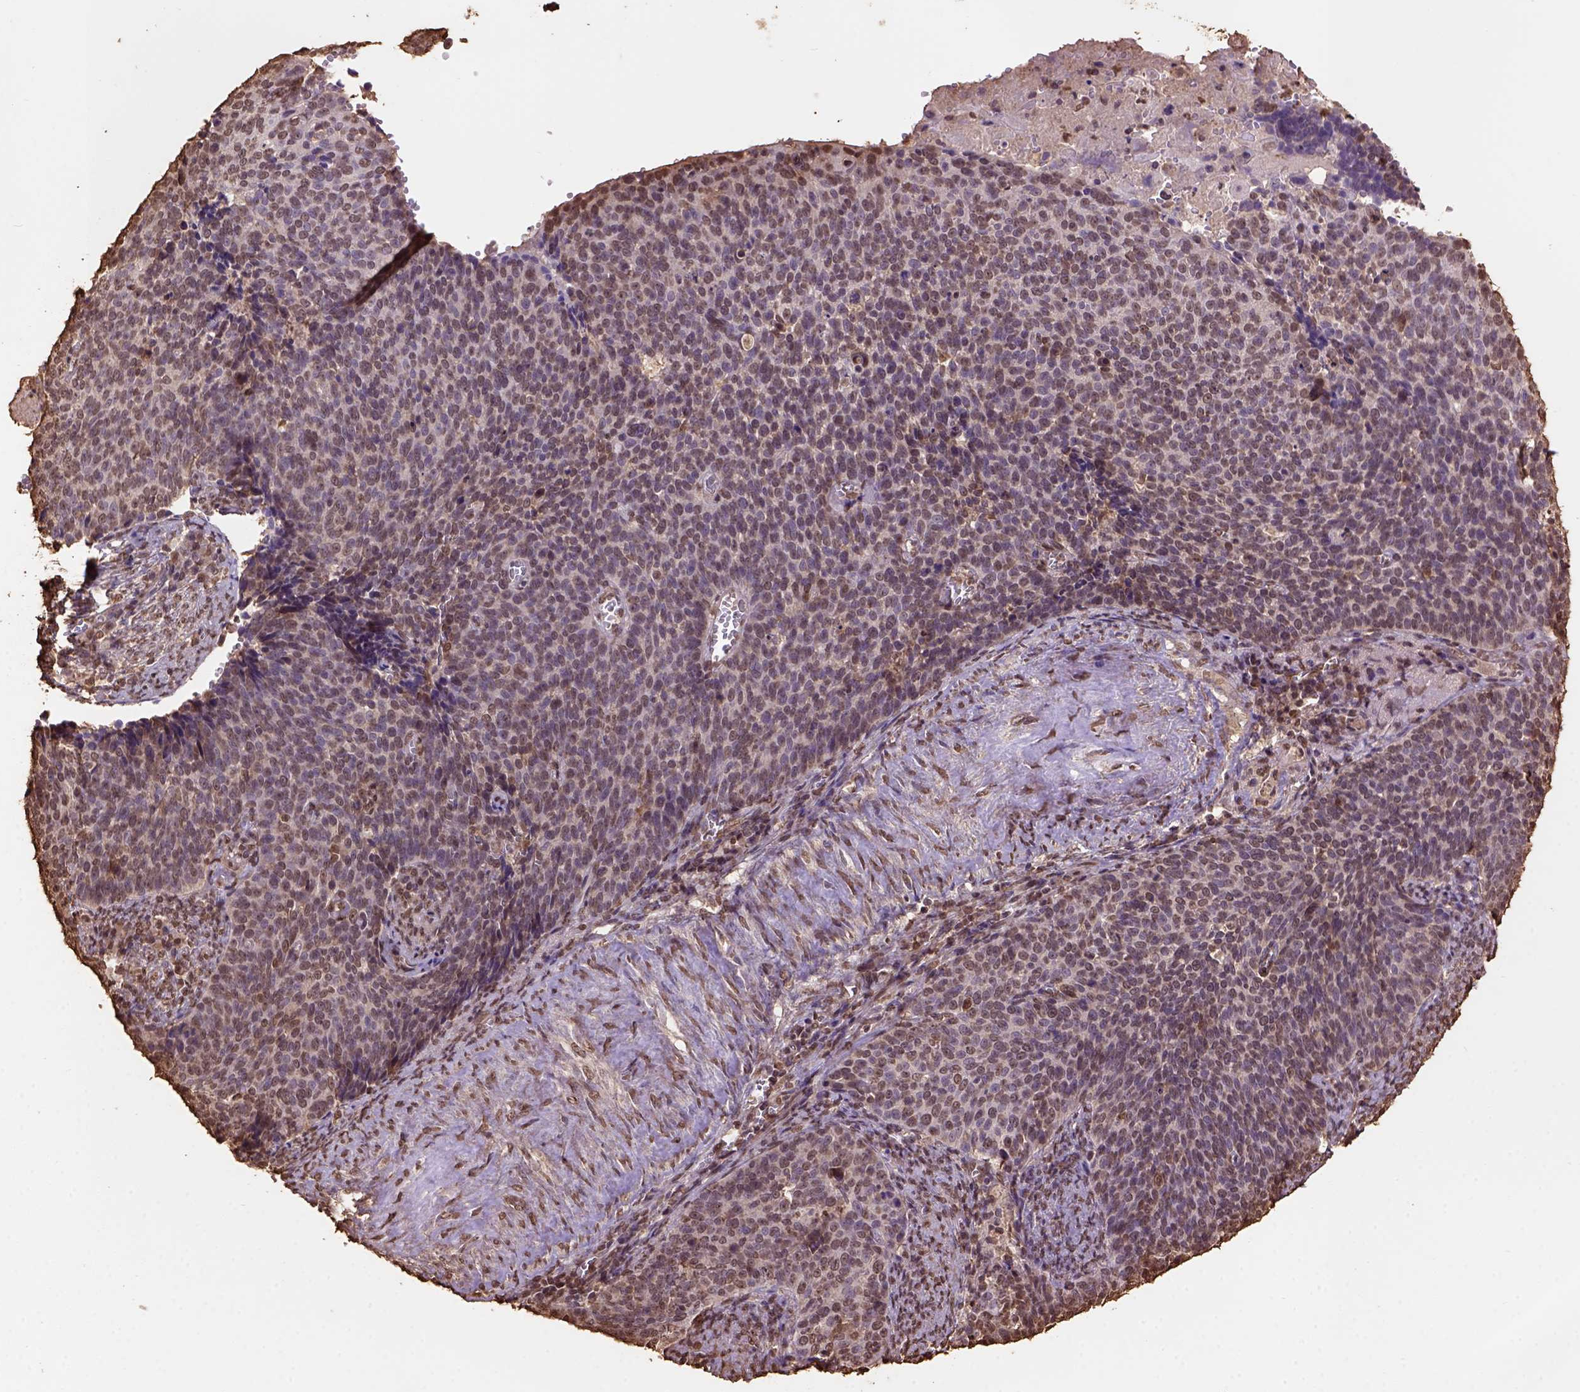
{"staining": {"intensity": "moderate", "quantity": ">75%", "location": "nuclear"}, "tissue": "cervical cancer", "cell_type": "Tumor cells", "image_type": "cancer", "snomed": [{"axis": "morphology", "description": "Normal tissue, NOS"}, {"axis": "morphology", "description": "Squamous cell carcinoma, NOS"}, {"axis": "topography", "description": "Cervix"}], "caption": "Approximately >75% of tumor cells in human cervical cancer show moderate nuclear protein positivity as visualized by brown immunohistochemical staining.", "gene": "CSTF2T", "patient": {"sex": "female", "age": 39}}